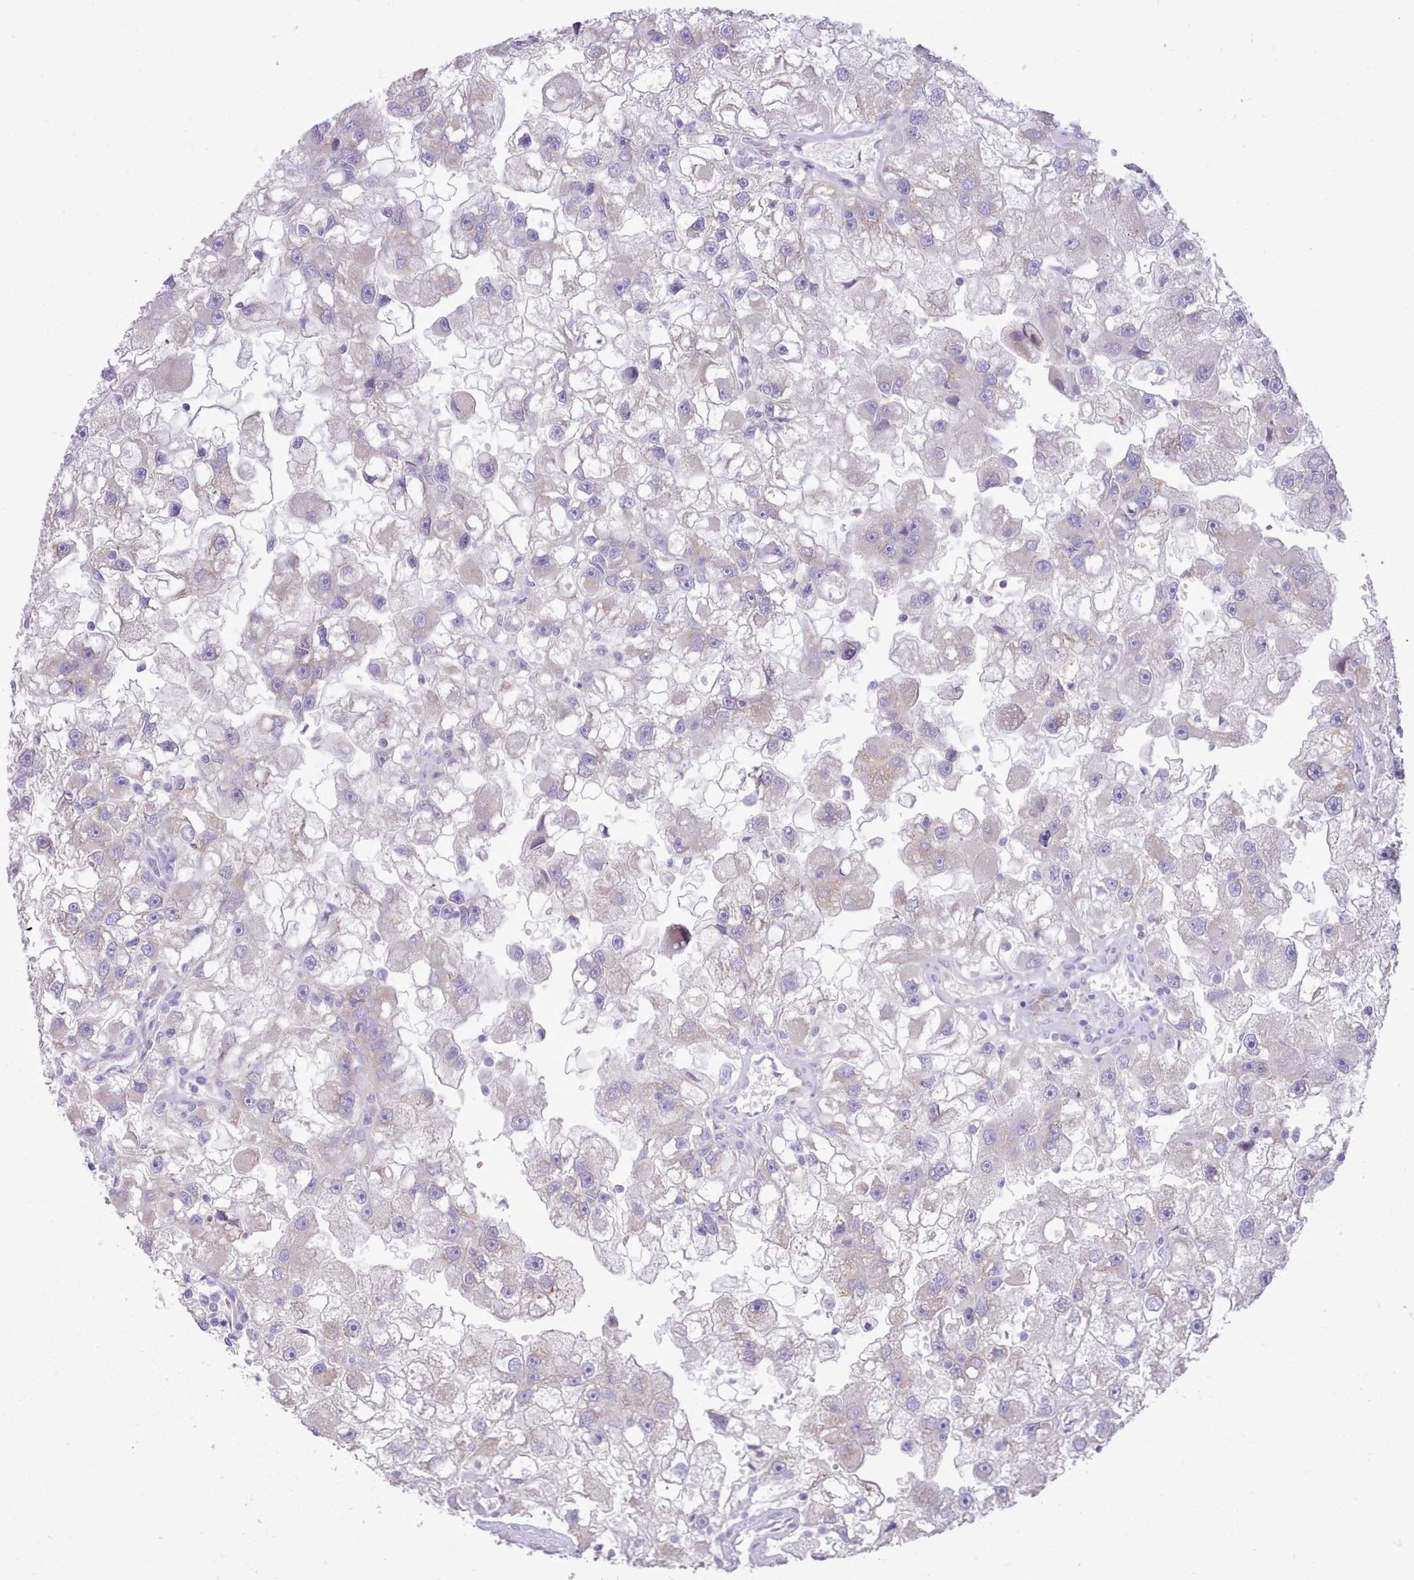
{"staining": {"intensity": "negative", "quantity": "none", "location": "none"}, "tissue": "renal cancer", "cell_type": "Tumor cells", "image_type": "cancer", "snomed": [{"axis": "morphology", "description": "Adenocarcinoma, NOS"}, {"axis": "topography", "description": "Kidney"}], "caption": "IHC micrograph of human renal adenocarcinoma stained for a protein (brown), which displays no expression in tumor cells.", "gene": "CCL1", "patient": {"sex": "male", "age": 63}}